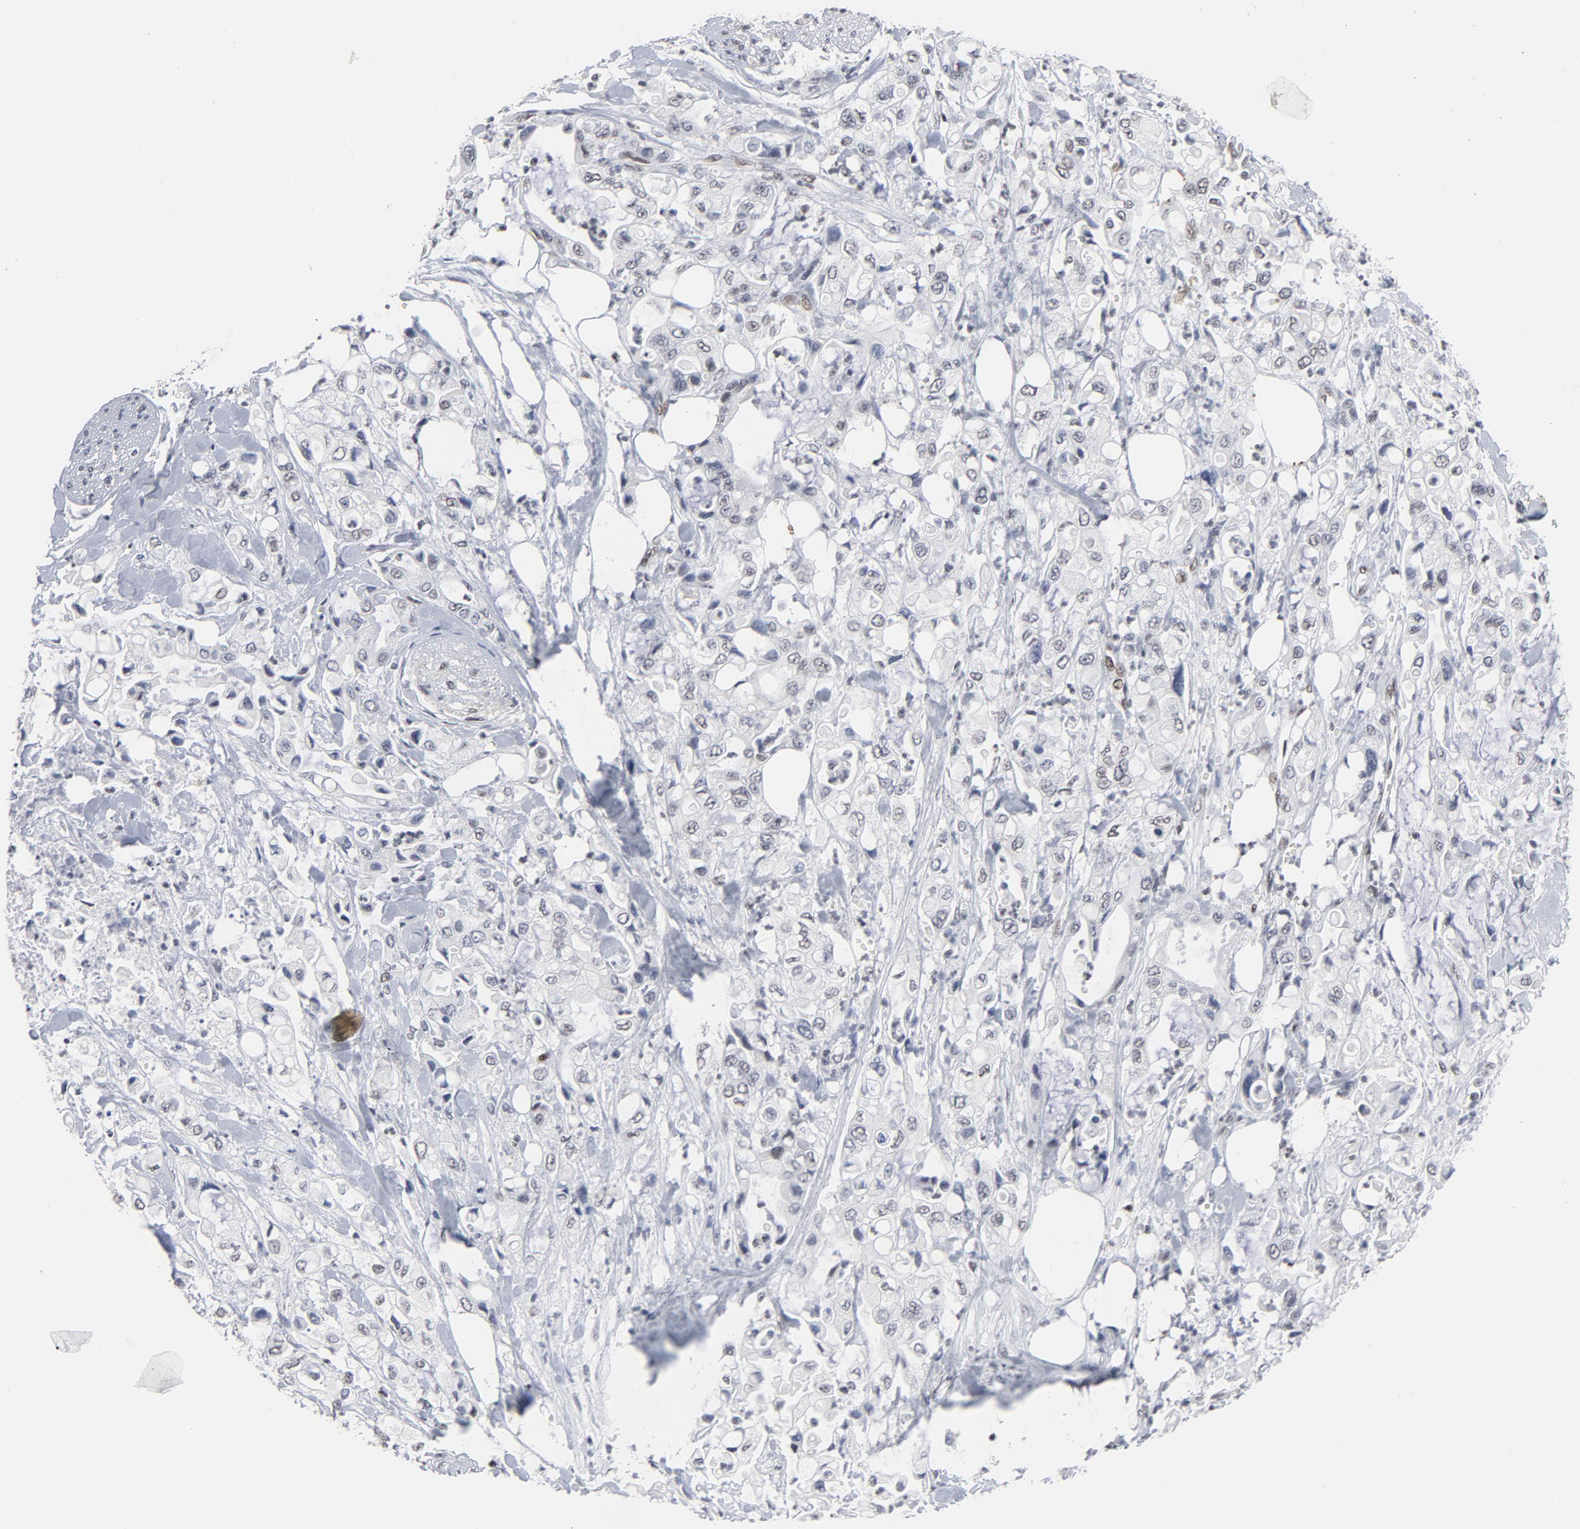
{"staining": {"intensity": "weak", "quantity": "<25%", "location": "nuclear"}, "tissue": "pancreatic cancer", "cell_type": "Tumor cells", "image_type": "cancer", "snomed": [{"axis": "morphology", "description": "Adenocarcinoma, NOS"}, {"axis": "topography", "description": "Pancreas"}], "caption": "High magnification brightfield microscopy of adenocarcinoma (pancreatic) stained with DAB (brown) and counterstained with hematoxylin (blue): tumor cells show no significant positivity.", "gene": "GABPA", "patient": {"sex": "male", "age": 70}}